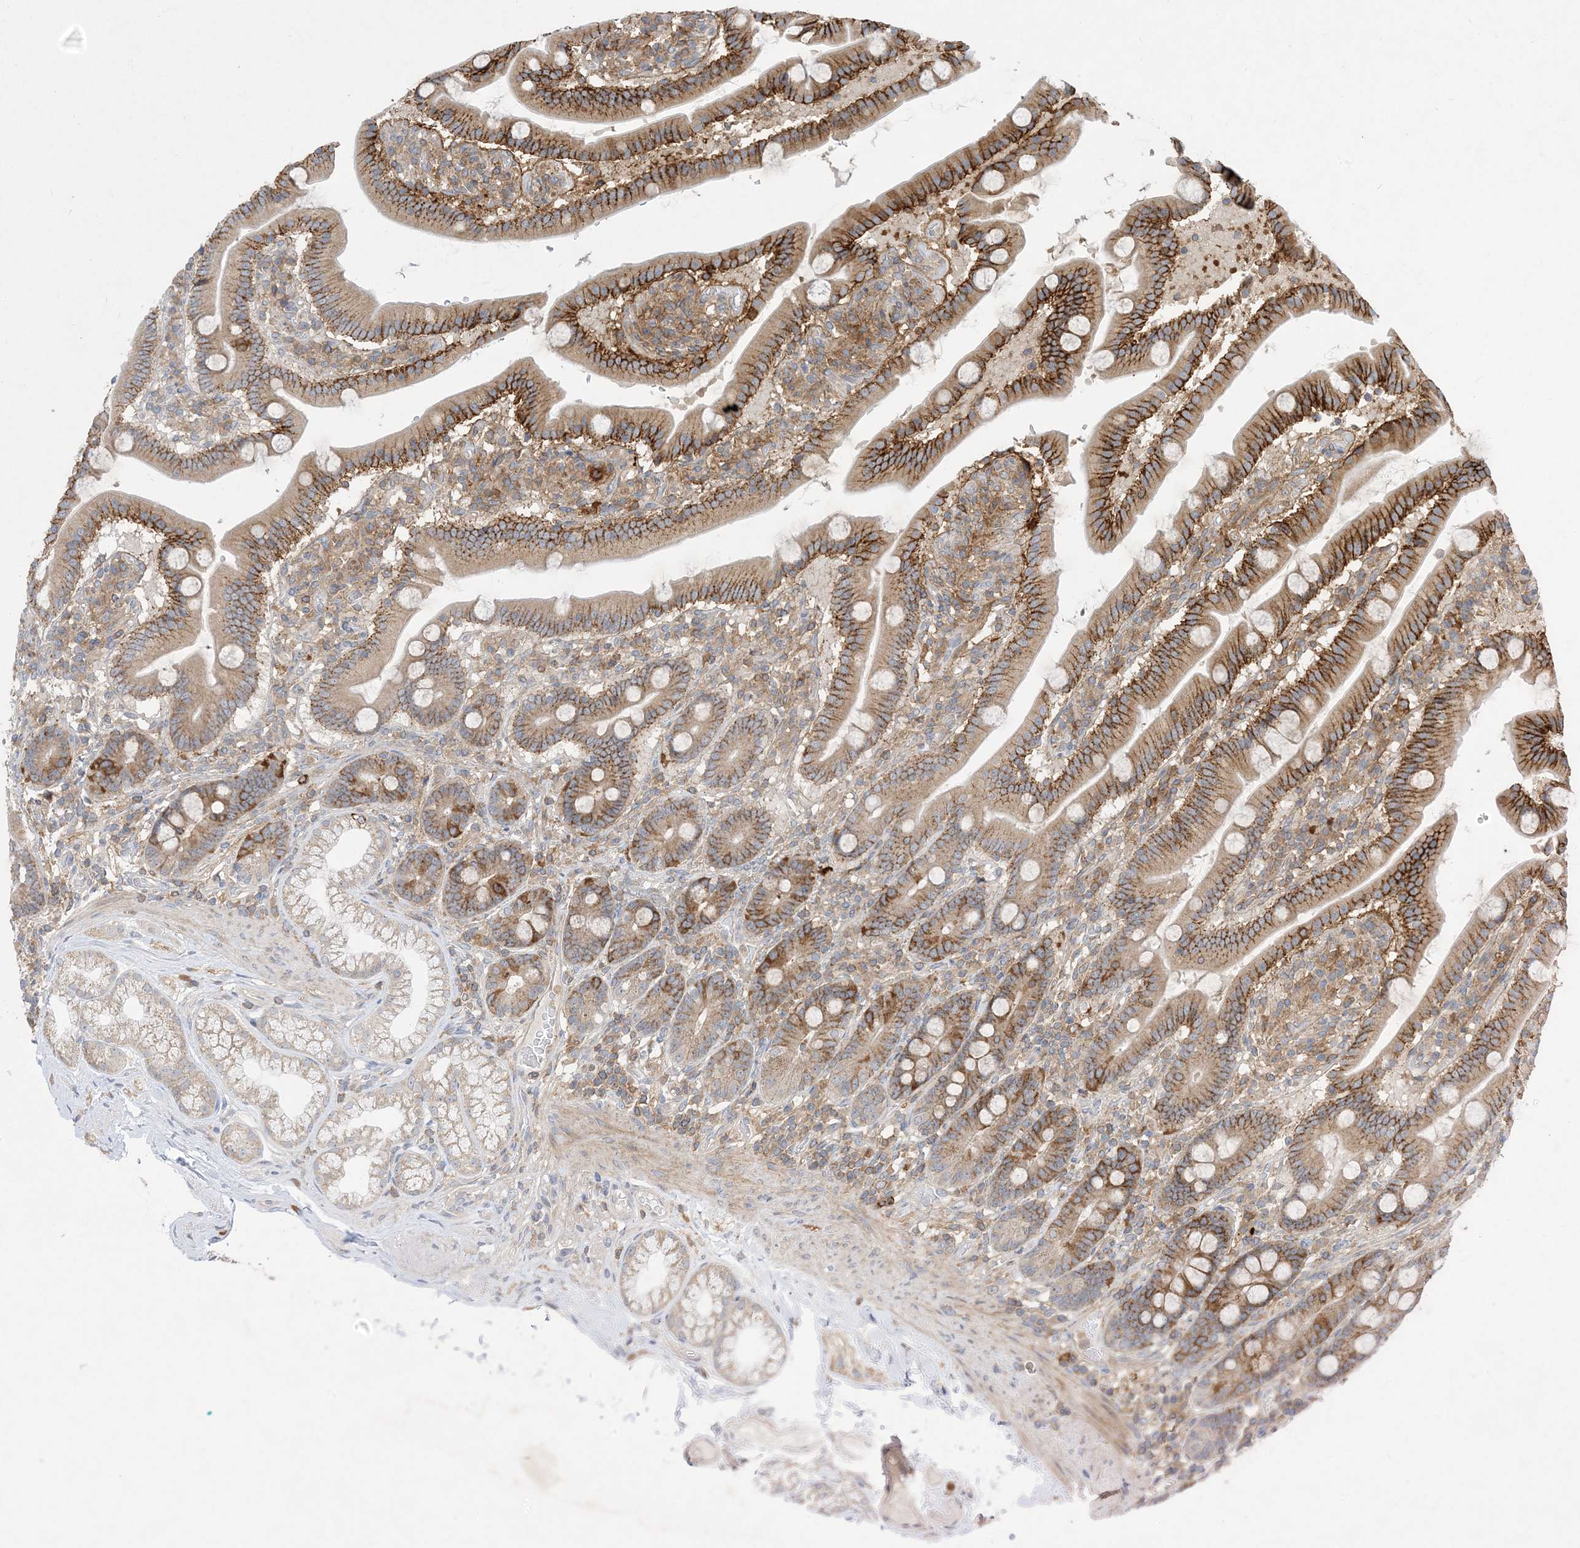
{"staining": {"intensity": "moderate", "quantity": ">75%", "location": "cytoplasmic/membranous"}, "tissue": "duodenum", "cell_type": "Glandular cells", "image_type": "normal", "snomed": [{"axis": "morphology", "description": "Normal tissue, NOS"}, {"axis": "topography", "description": "Duodenum"}], "caption": "Immunohistochemical staining of normal duodenum displays moderate cytoplasmic/membranous protein expression in about >75% of glandular cells. The protein is stained brown, and the nuclei are stained in blue (DAB (3,3'-diaminobenzidine) IHC with brightfield microscopy, high magnification).", "gene": "AOC1", "patient": {"sex": "male", "age": 55}}